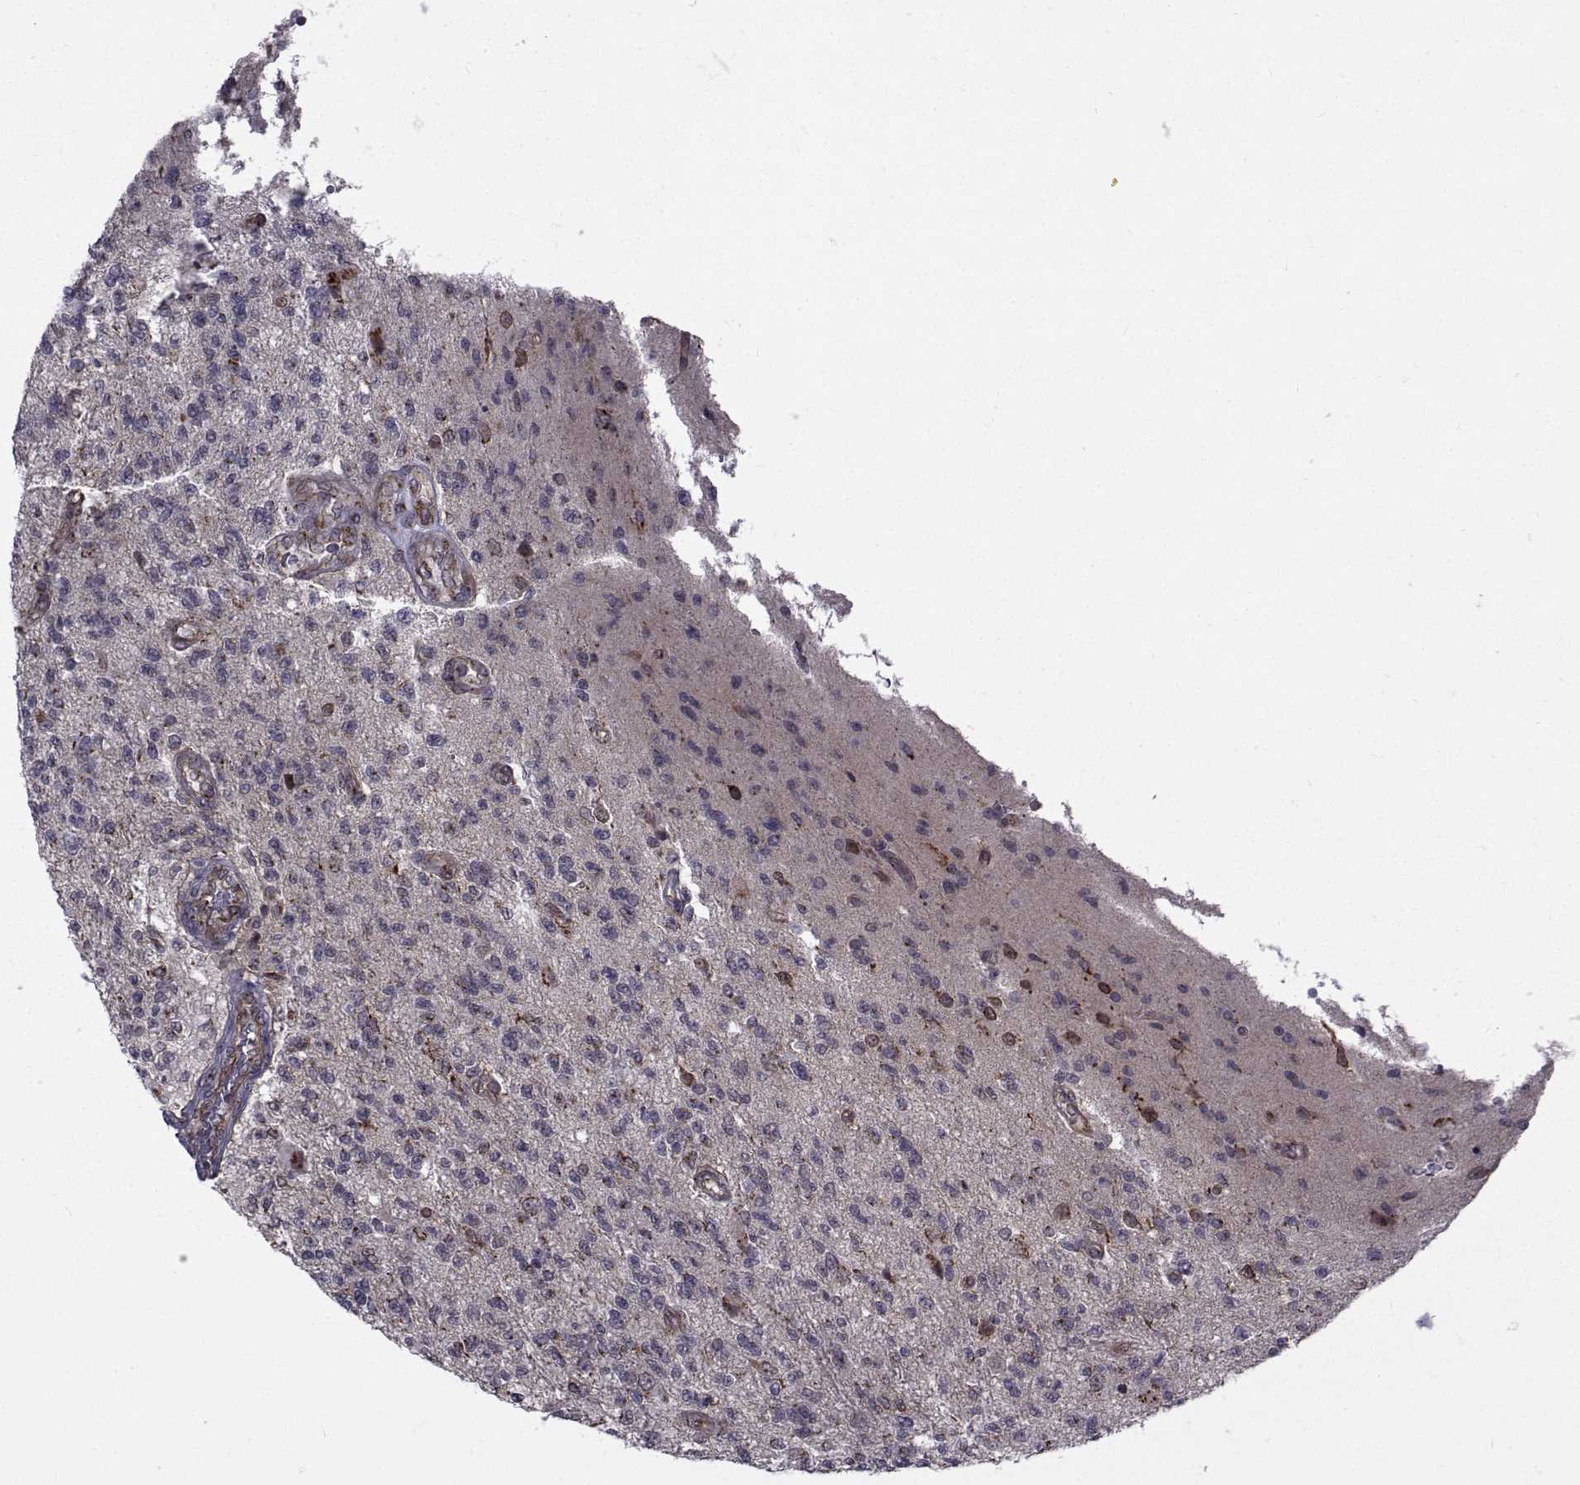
{"staining": {"intensity": "negative", "quantity": "none", "location": "none"}, "tissue": "glioma", "cell_type": "Tumor cells", "image_type": "cancer", "snomed": [{"axis": "morphology", "description": "Glioma, malignant, High grade"}, {"axis": "topography", "description": "Brain"}], "caption": "An immunohistochemistry micrograph of malignant glioma (high-grade) is shown. There is no staining in tumor cells of malignant glioma (high-grade).", "gene": "ATP6V1C2", "patient": {"sex": "male", "age": 56}}